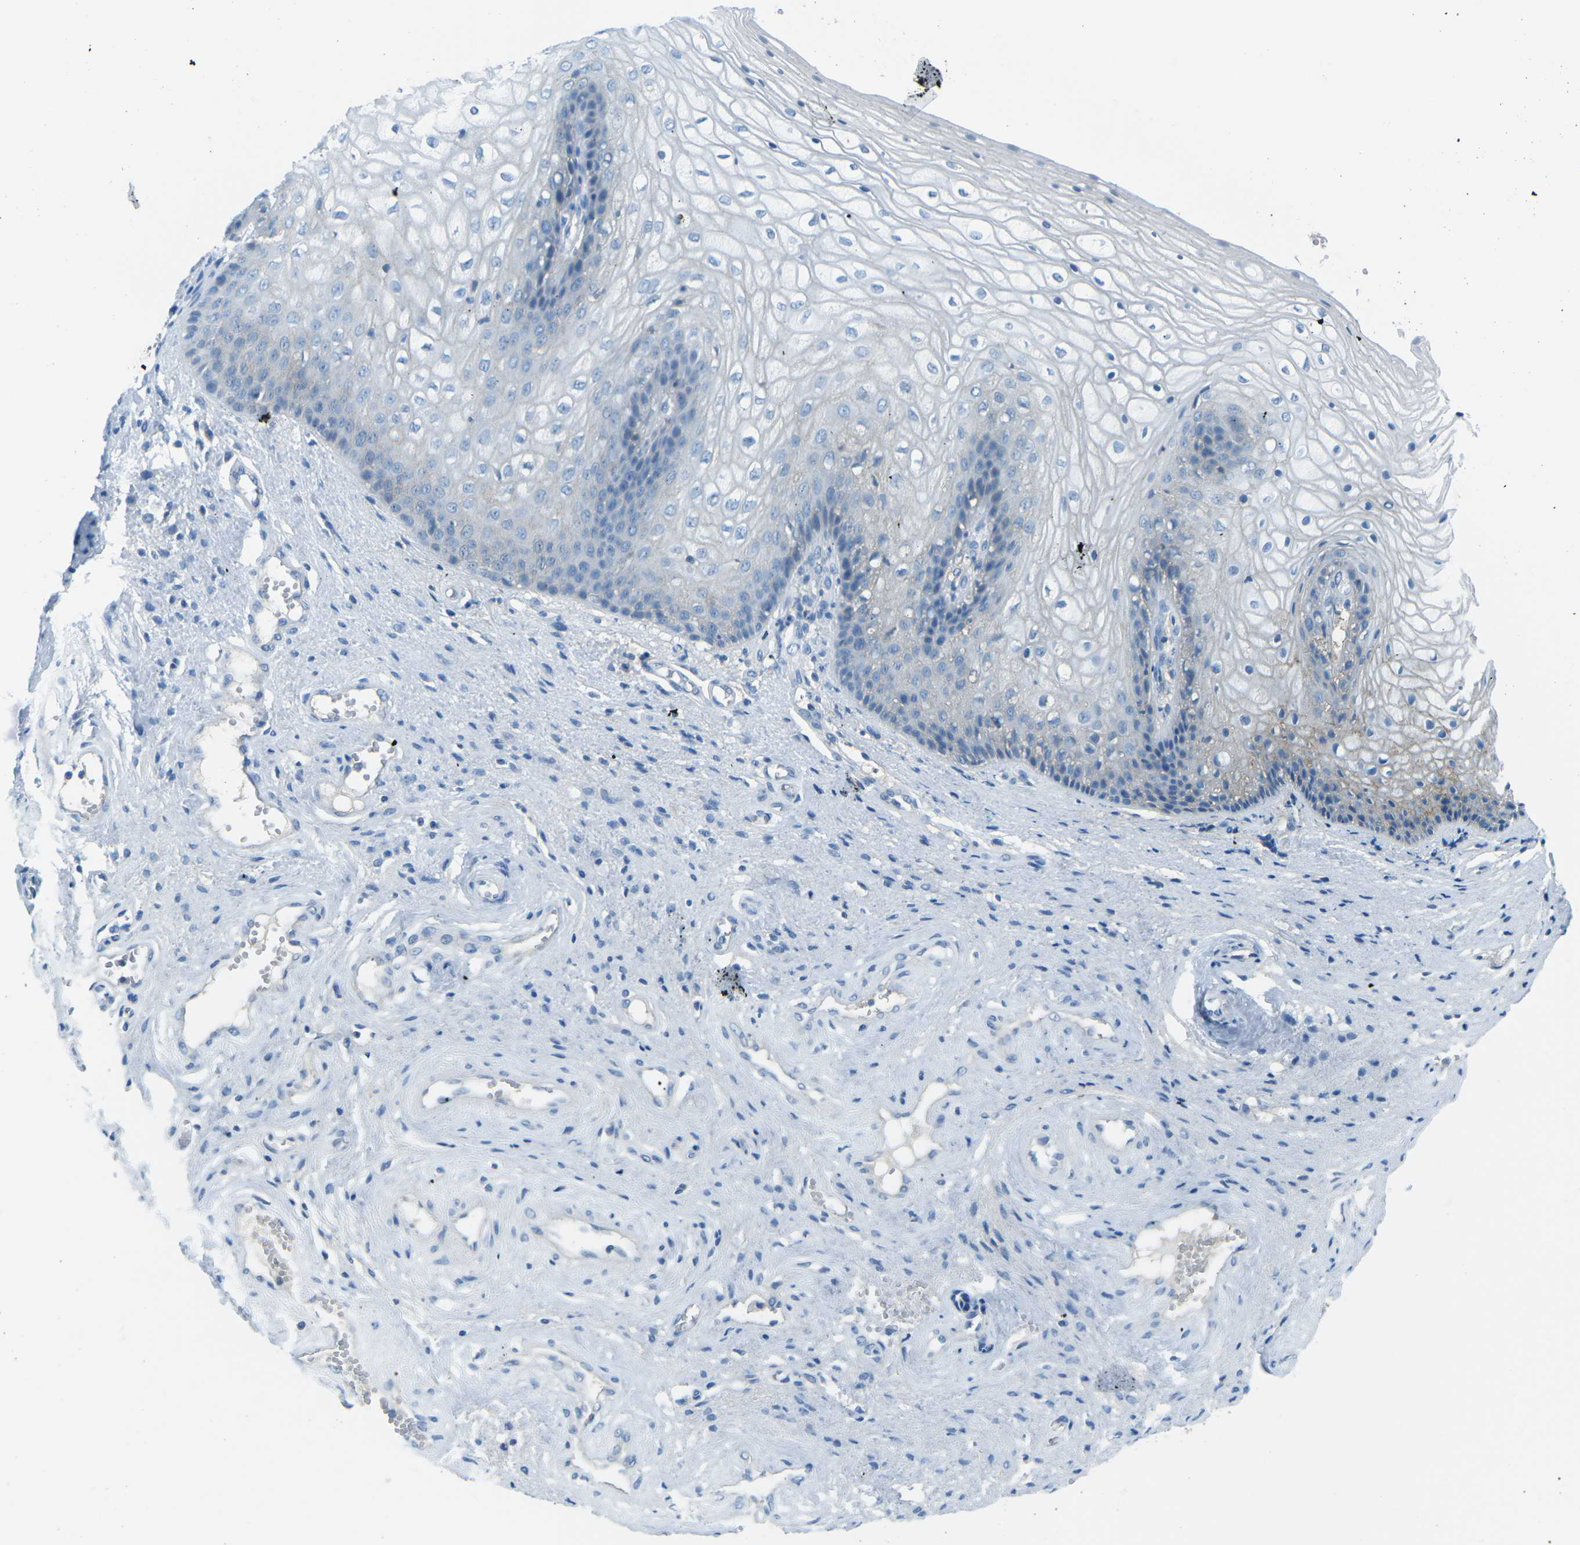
{"staining": {"intensity": "negative", "quantity": "none", "location": "none"}, "tissue": "vagina", "cell_type": "Squamous epithelial cells", "image_type": "normal", "snomed": [{"axis": "morphology", "description": "Normal tissue, NOS"}, {"axis": "topography", "description": "Vagina"}], "caption": "Immunohistochemistry (IHC) micrograph of normal vagina: human vagina stained with DAB demonstrates no significant protein staining in squamous epithelial cells.", "gene": "CD47", "patient": {"sex": "female", "age": 34}}